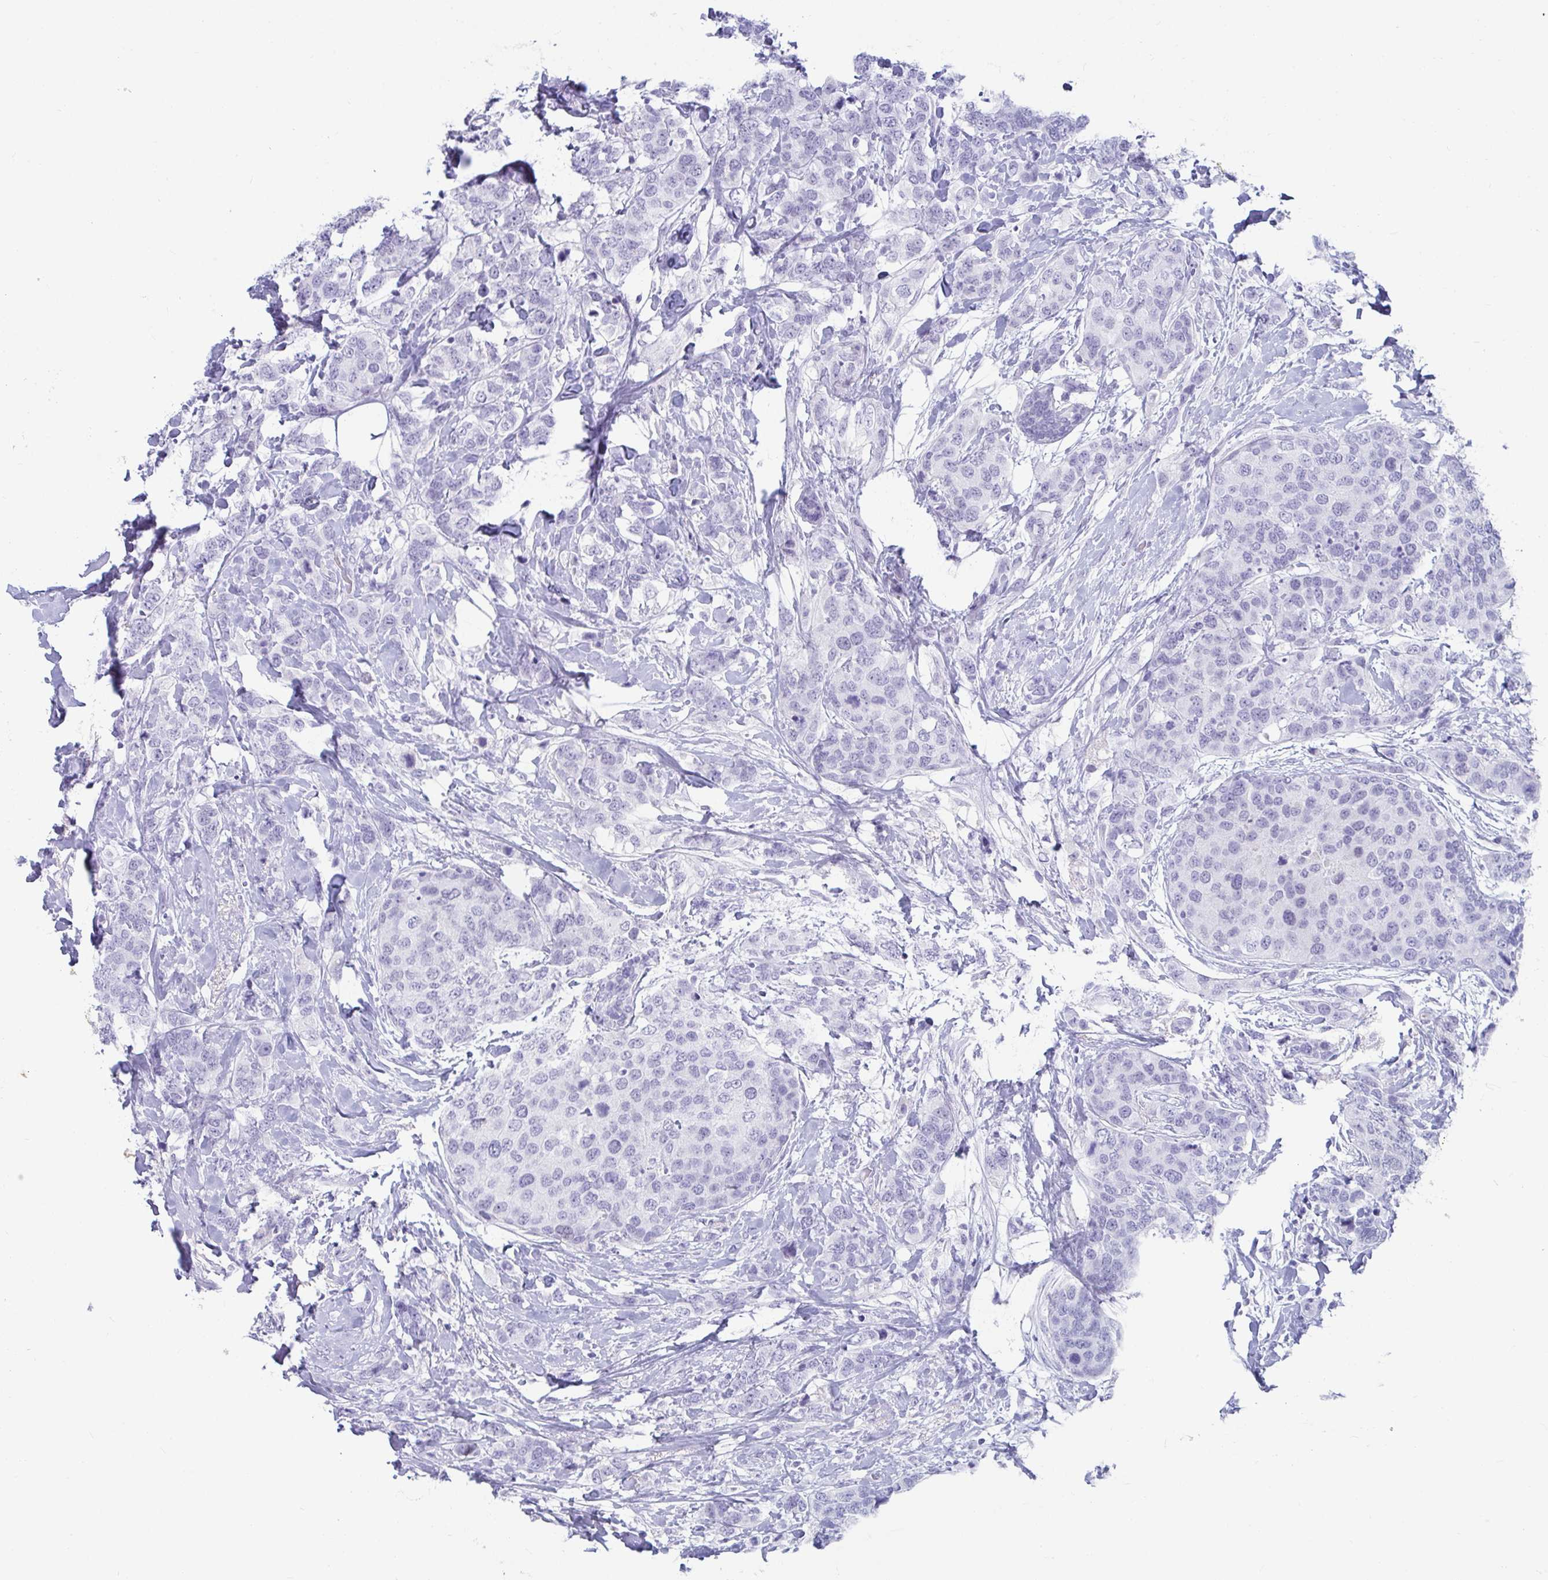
{"staining": {"intensity": "negative", "quantity": "none", "location": "none"}, "tissue": "breast cancer", "cell_type": "Tumor cells", "image_type": "cancer", "snomed": [{"axis": "morphology", "description": "Lobular carcinoma"}, {"axis": "topography", "description": "Breast"}], "caption": "An IHC micrograph of breast lobular carcinoma is shown. There is no staining in tumor cells of breast lobular carcinoma.", "gene": "NPY", "patient": {"sex": "female", "age": 59}}